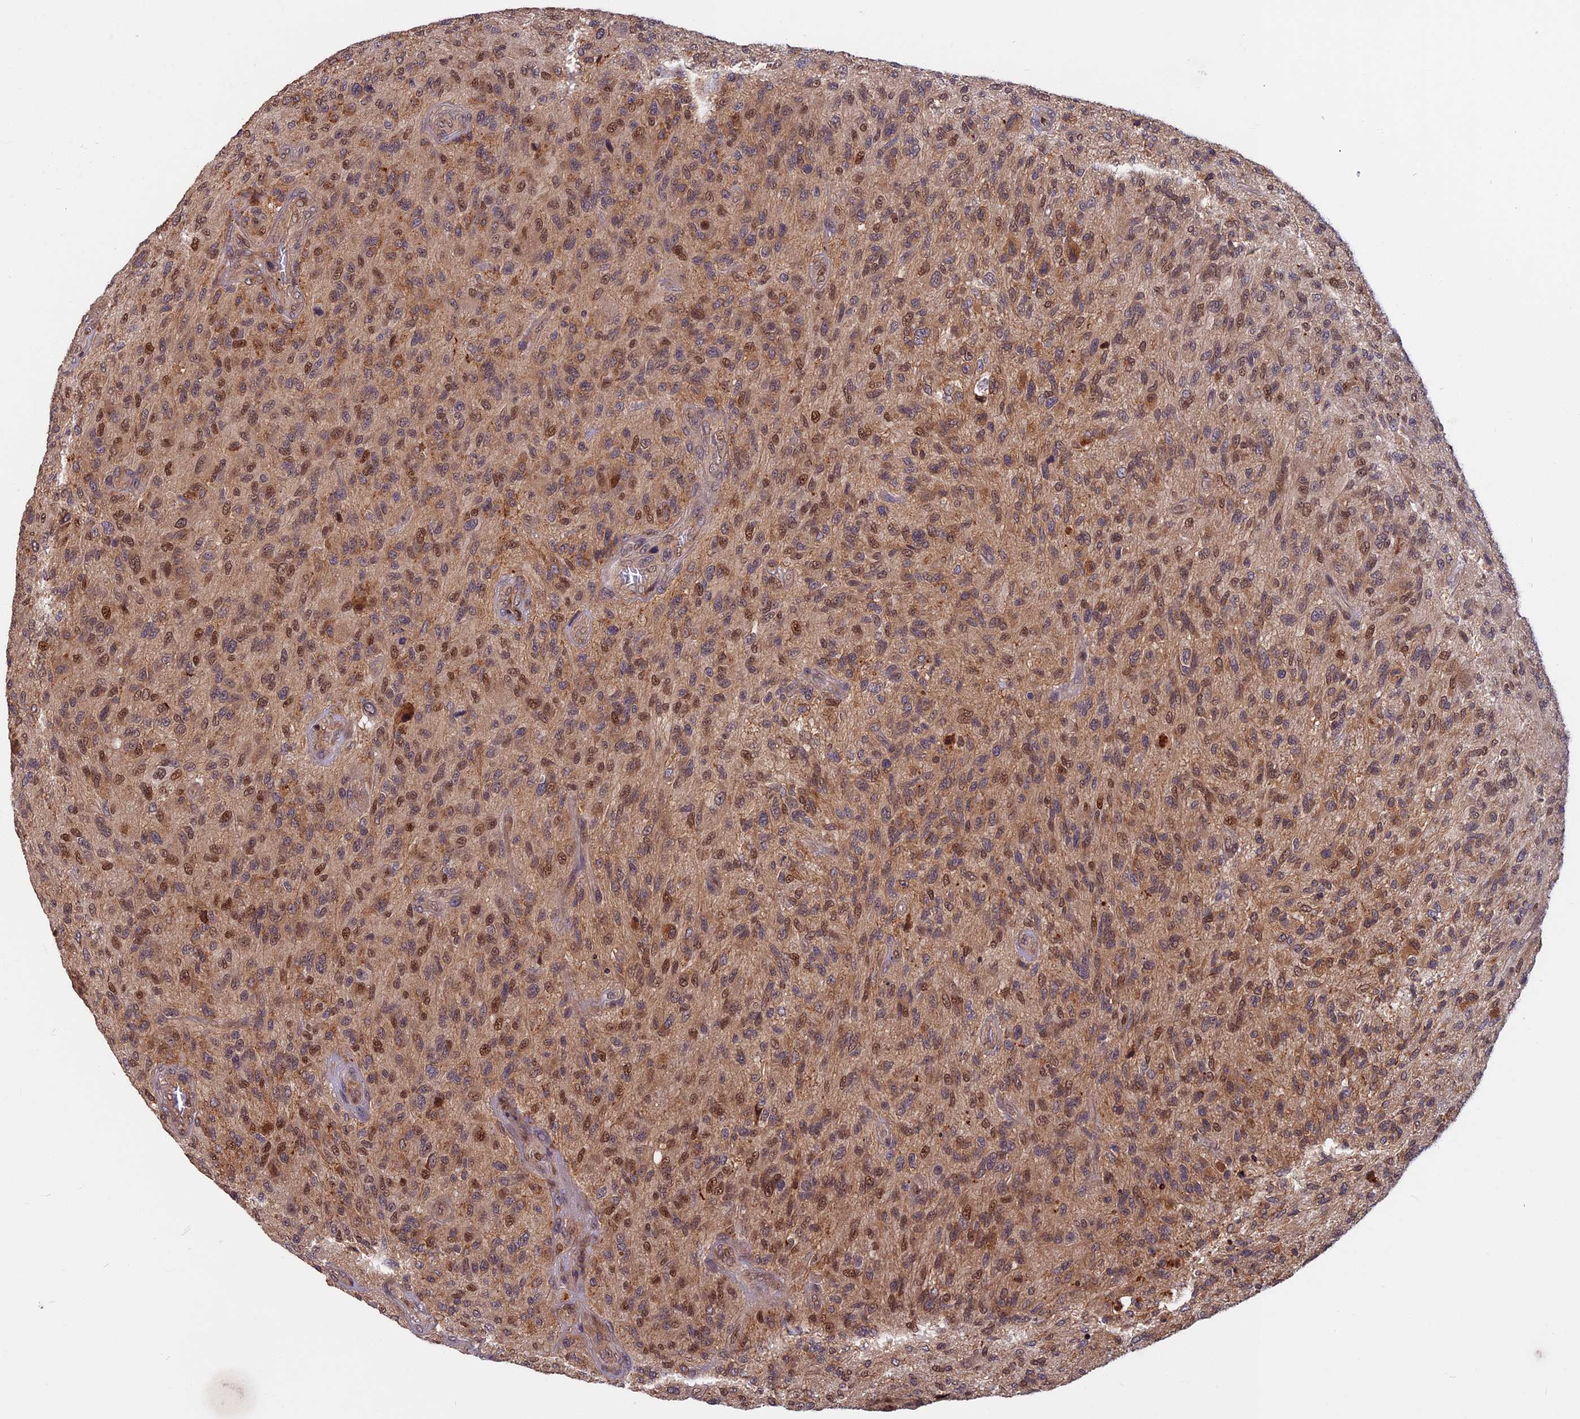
{"staining": {"intensity": "moderate", "quantity": ">75%", "location": "cytoplasmic/membranous,nuclear"}, "tissue": "glioma", "cell_type": "Tumor cells", "image_type": "cancer", "snomed": [{"axis": "morphology", "description": "Glioma, malignant, High grade"}, {"axis": "topography", "description": "Brain"}], "caption": "Immunohistochemistry (IHC) of human malignant glioma (high-grade) reveals medium levels of moderate cytoplasmic/membranous and nuclear positivity in about >75% of tumor cells.", "gene": "SPG11", "patient": {"sex": "male", "age": 47}}